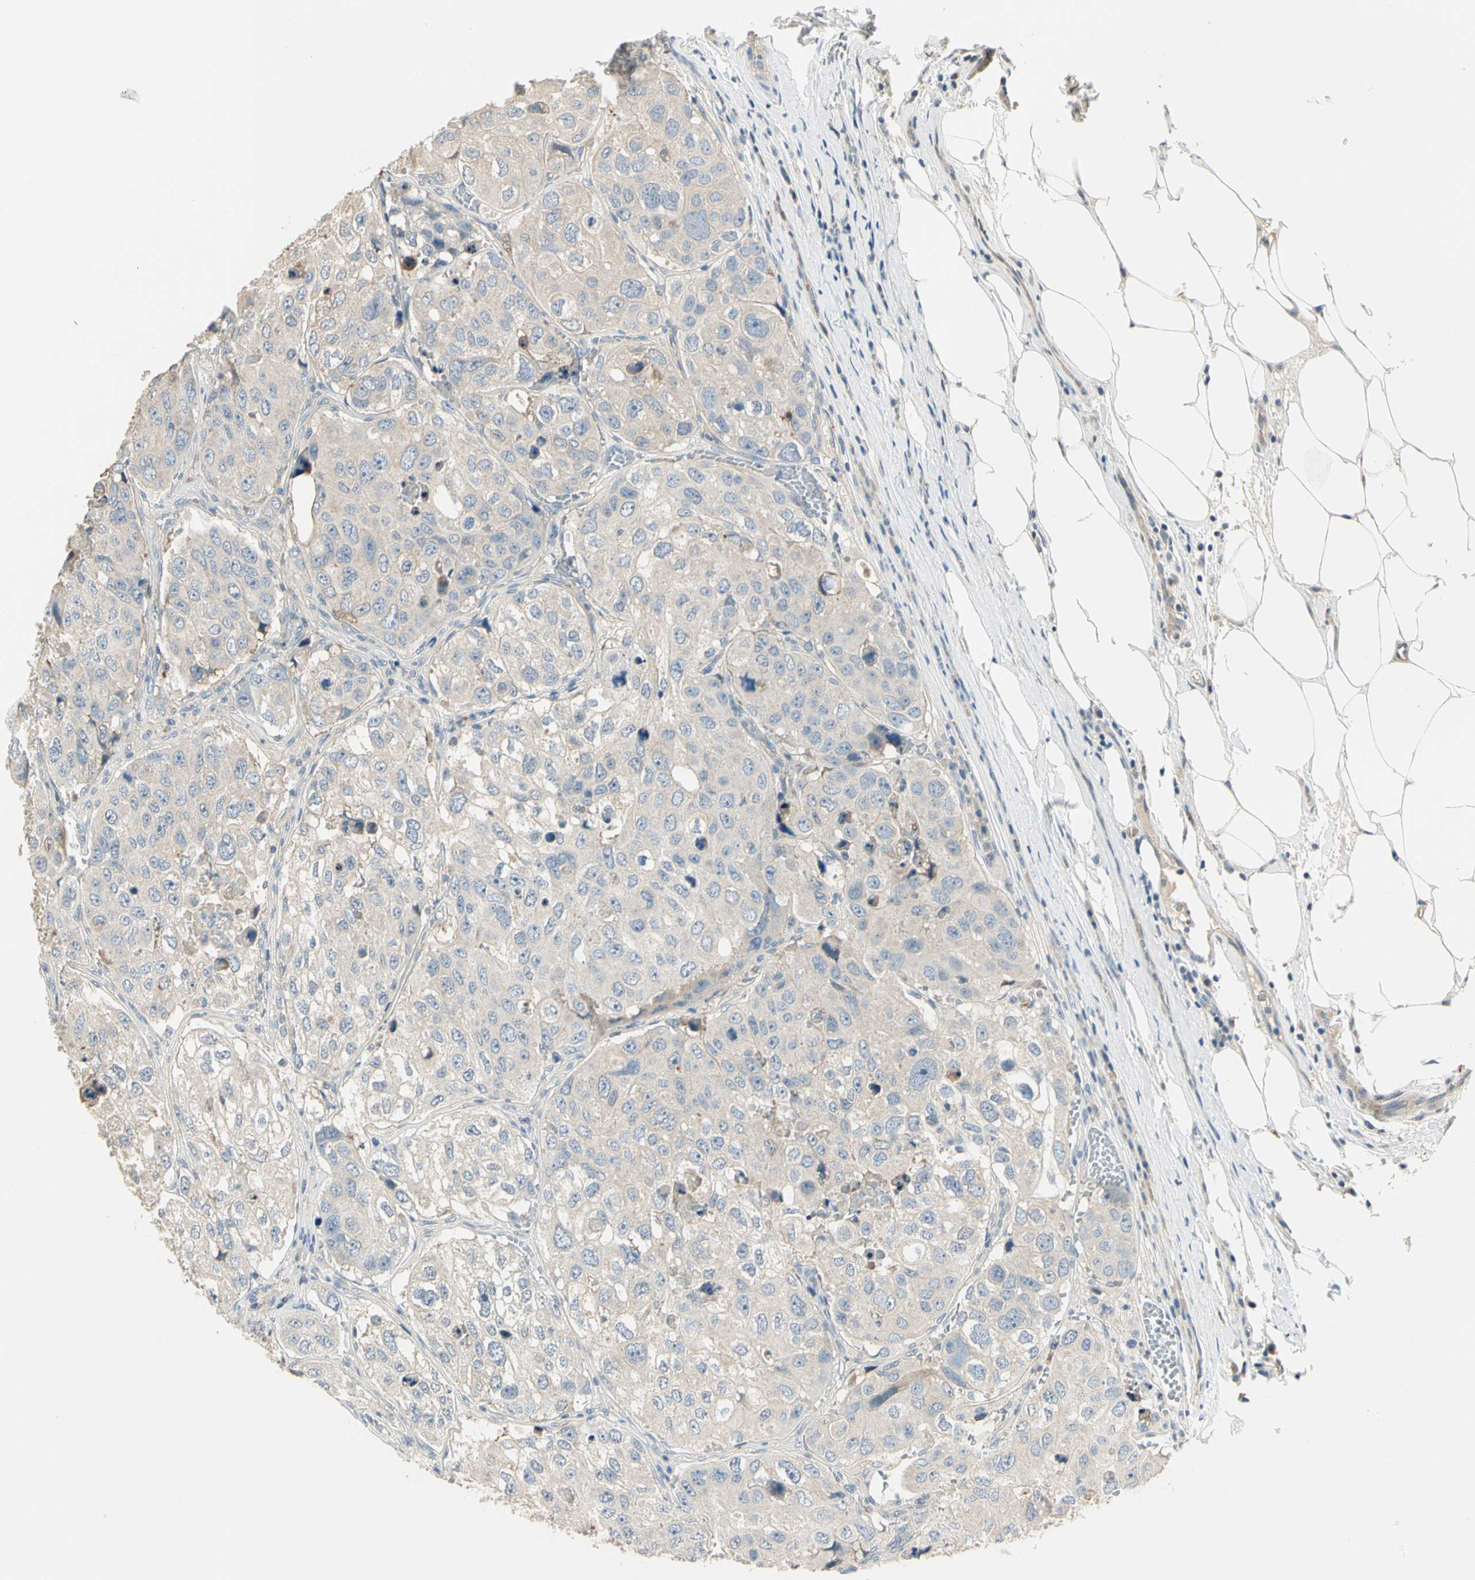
{"staining": {"intensity": "weak", "quantity": "25%-75%", "location": "cytoplasmic/membranous"}, "tissue": "urothelial cancer", "cell_type": "Tumor cells", "image_type": "cancer", "snomed": [{"axis": "morphology", "description": "Urothelial carcinoma, High grade"}, {"axis": "topography", "description": "Lymph node"}, {"axis": "topography", "description": "Urinary bladder"}], "caption": "Tumor cells demonstrate low levels of weak cytoplasmic/membranous expression in approximately 25%-75% of cells in human urothelial carcinoma (high-grade). (IHC, brightfield microscopy, high magnification).", "gene": "GPR153", "patient": {"sex": "male", "age": 51}}